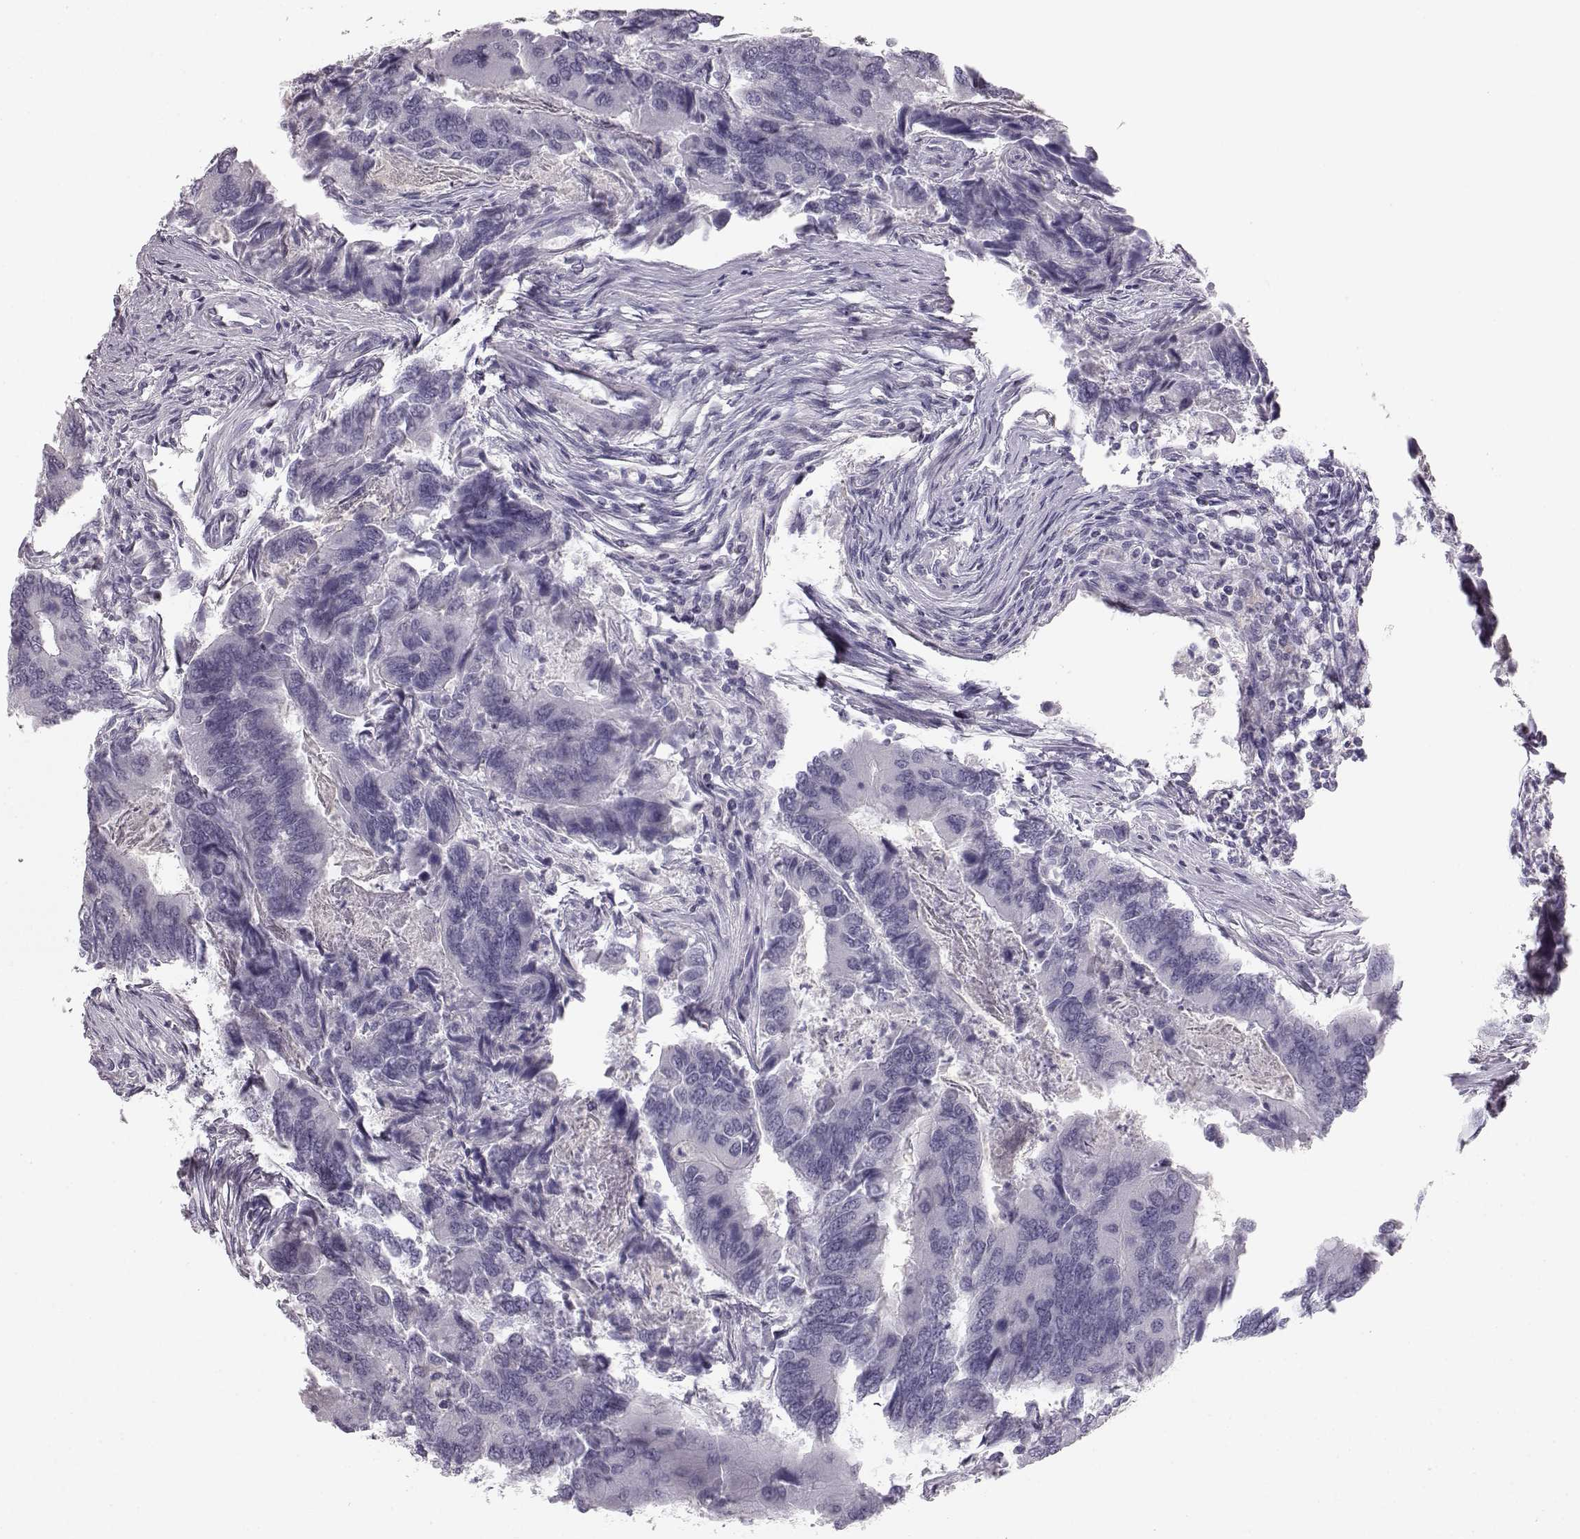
{"staining": {"intensity": "negative", "quantity": "none", "location": "none"}, "tissue": "colorectal cancer", "cell_type": "Tumor cells", "image_type": "cancer", "snomed": [{"axis": "morphology", "description": "Adenocarcinoma, NOS"}, {"axis": "topography", "description": "Colon"}], "caption": "An IHC photomicrograph of adenocarcinoma (colorectal) is shown. There is no staining in tumor cells of adenocarcinoma (colorectal).", "gene": "BFSP2", "patient": {"sex": "female", "age": 67}}